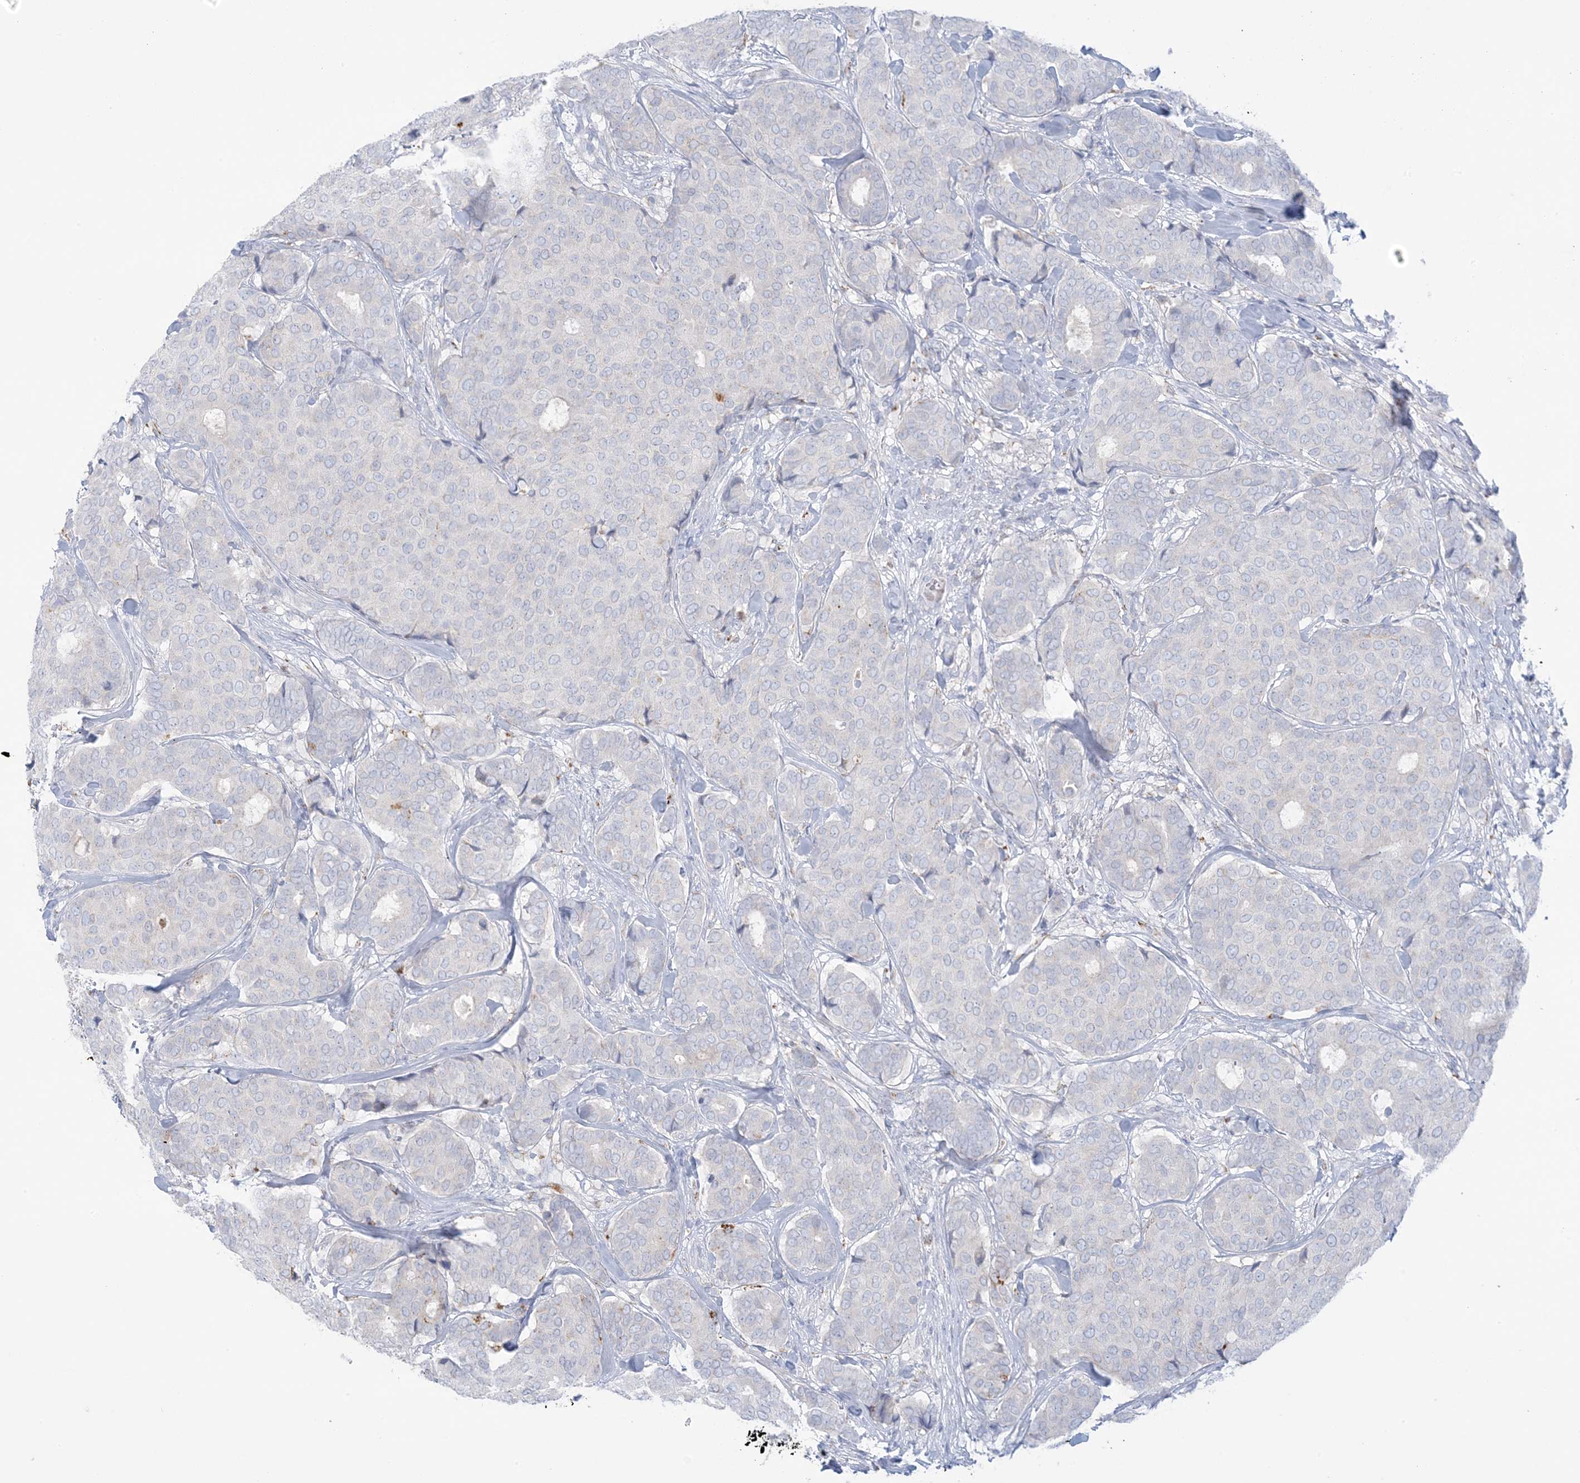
{"staining": {"intensity": "negative", "quantity": "none", "location": "none"}, "tissue": "breast cancer", "cell_type": "Tumor cells", "image_type": "cancer", "snomed": [{"axis": "morphology", "description": "Duct carcinoma"}, {"axis": "topography", "description": "Breast"}], "caption": "Intraductal carcinoma (breast) stained for a protein using IHC exhibits no staining tumor cells.", "gene": "KCTD6", "patient": {"sex": "female", "age": 75}}